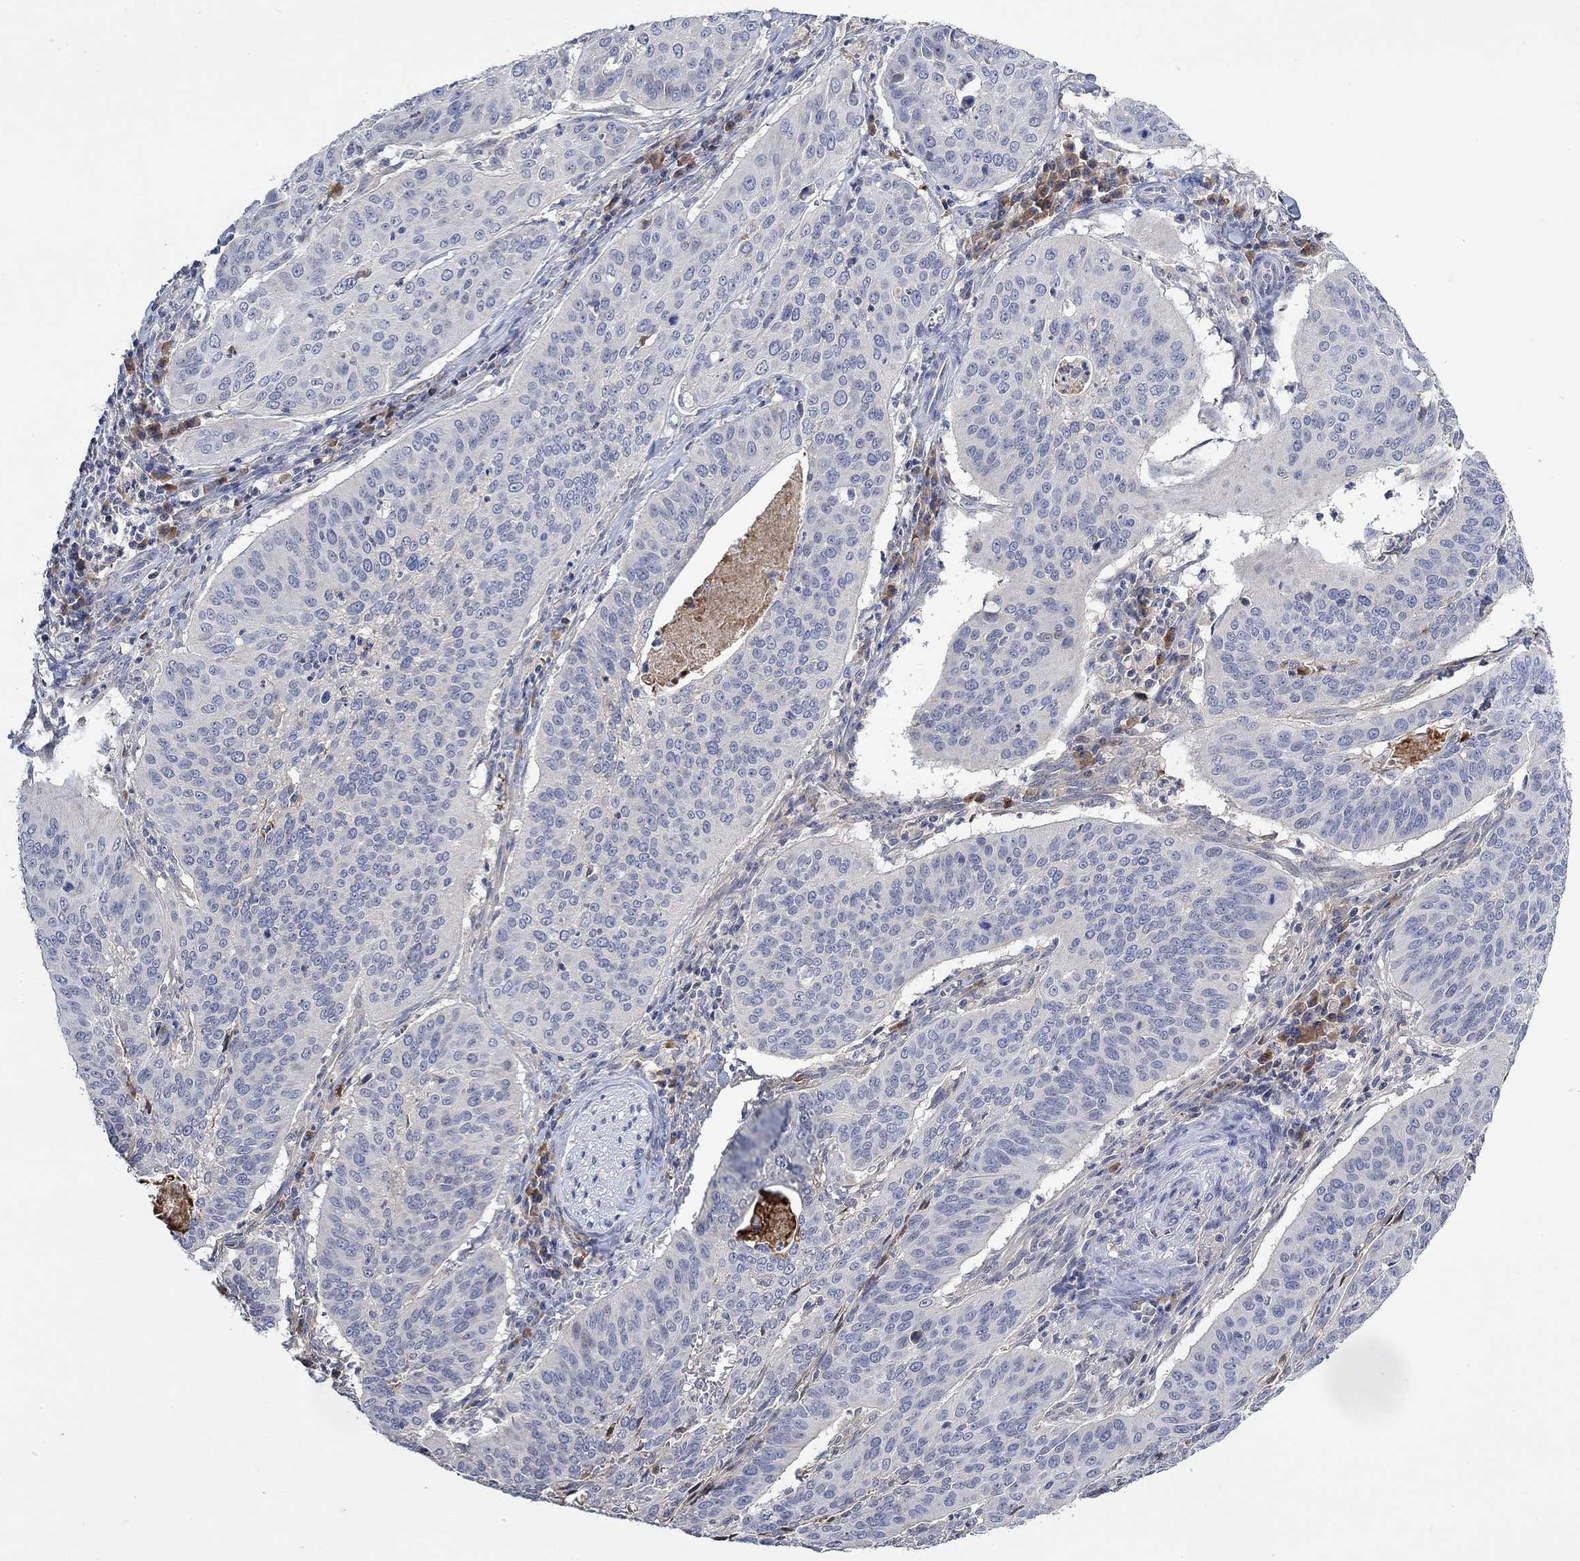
{"staining": {"intensity": "negative", "quantity": "none", "location": "none"}, "tissue": "cervical cancer", "cell_type": "Tumor cells", "image_type": "cancer", "snomed": [{"axis": "morphology", "description": "Normal tissue, NOS"}, {"axis": "morphology", "description": "Squamous cell carcinoma, NOS"}, {"axis": "topography", "description": "Cervix"}], "caption": "IHC histopathology image of cervical squamous cell carcinoma stained for a protein (brown), which reveals no staining in tumor cells.", "gene": "MSTN", "patient": {"sex": "female", "age": 39}}